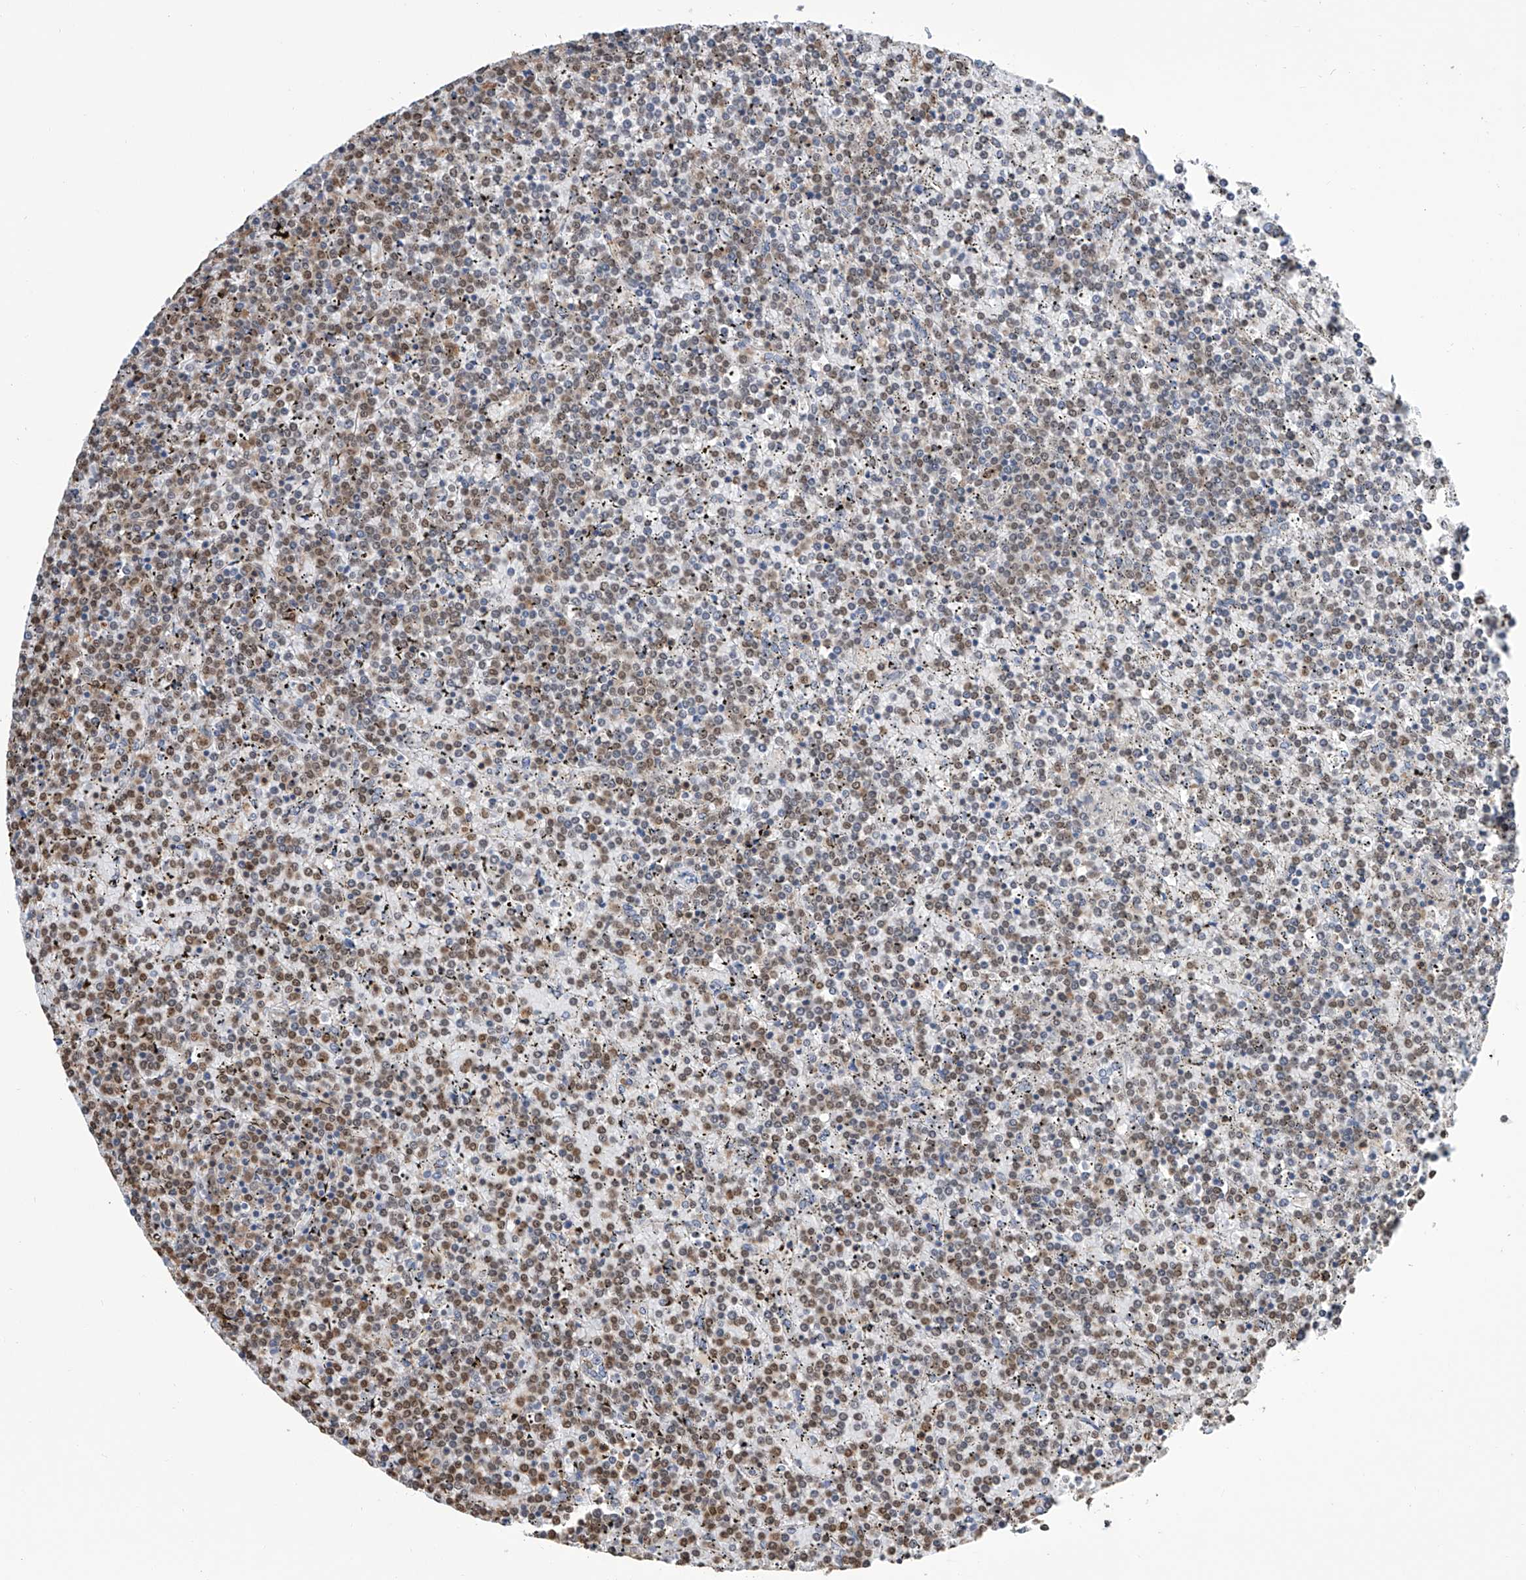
{"staining": {"intensity": "moderate", "quantity": "25%-75%", "location": "nuclear"}, "tissue": "lymphoma", "cell_type": "Tumor cells", "image_type": "cancer", "snomed": [{"axis": "morphology", "description": "Malignant lymphoma, non-Hodgkin's type, Low grade"}, {"axis": "topography", "description": "Spleen"}], "caption": "Low-grade malignant lymphoma, non-Hodgkin's type stained for a protein demonstrates moderate nuclear positivity in tumor cells. (DAB (3,3'-diaminobenzidine) IHC, brown staining for protein, blue staining for nuclei).", "gene": "SREBF2", "patient": {"sex": "female", "age": 19}}